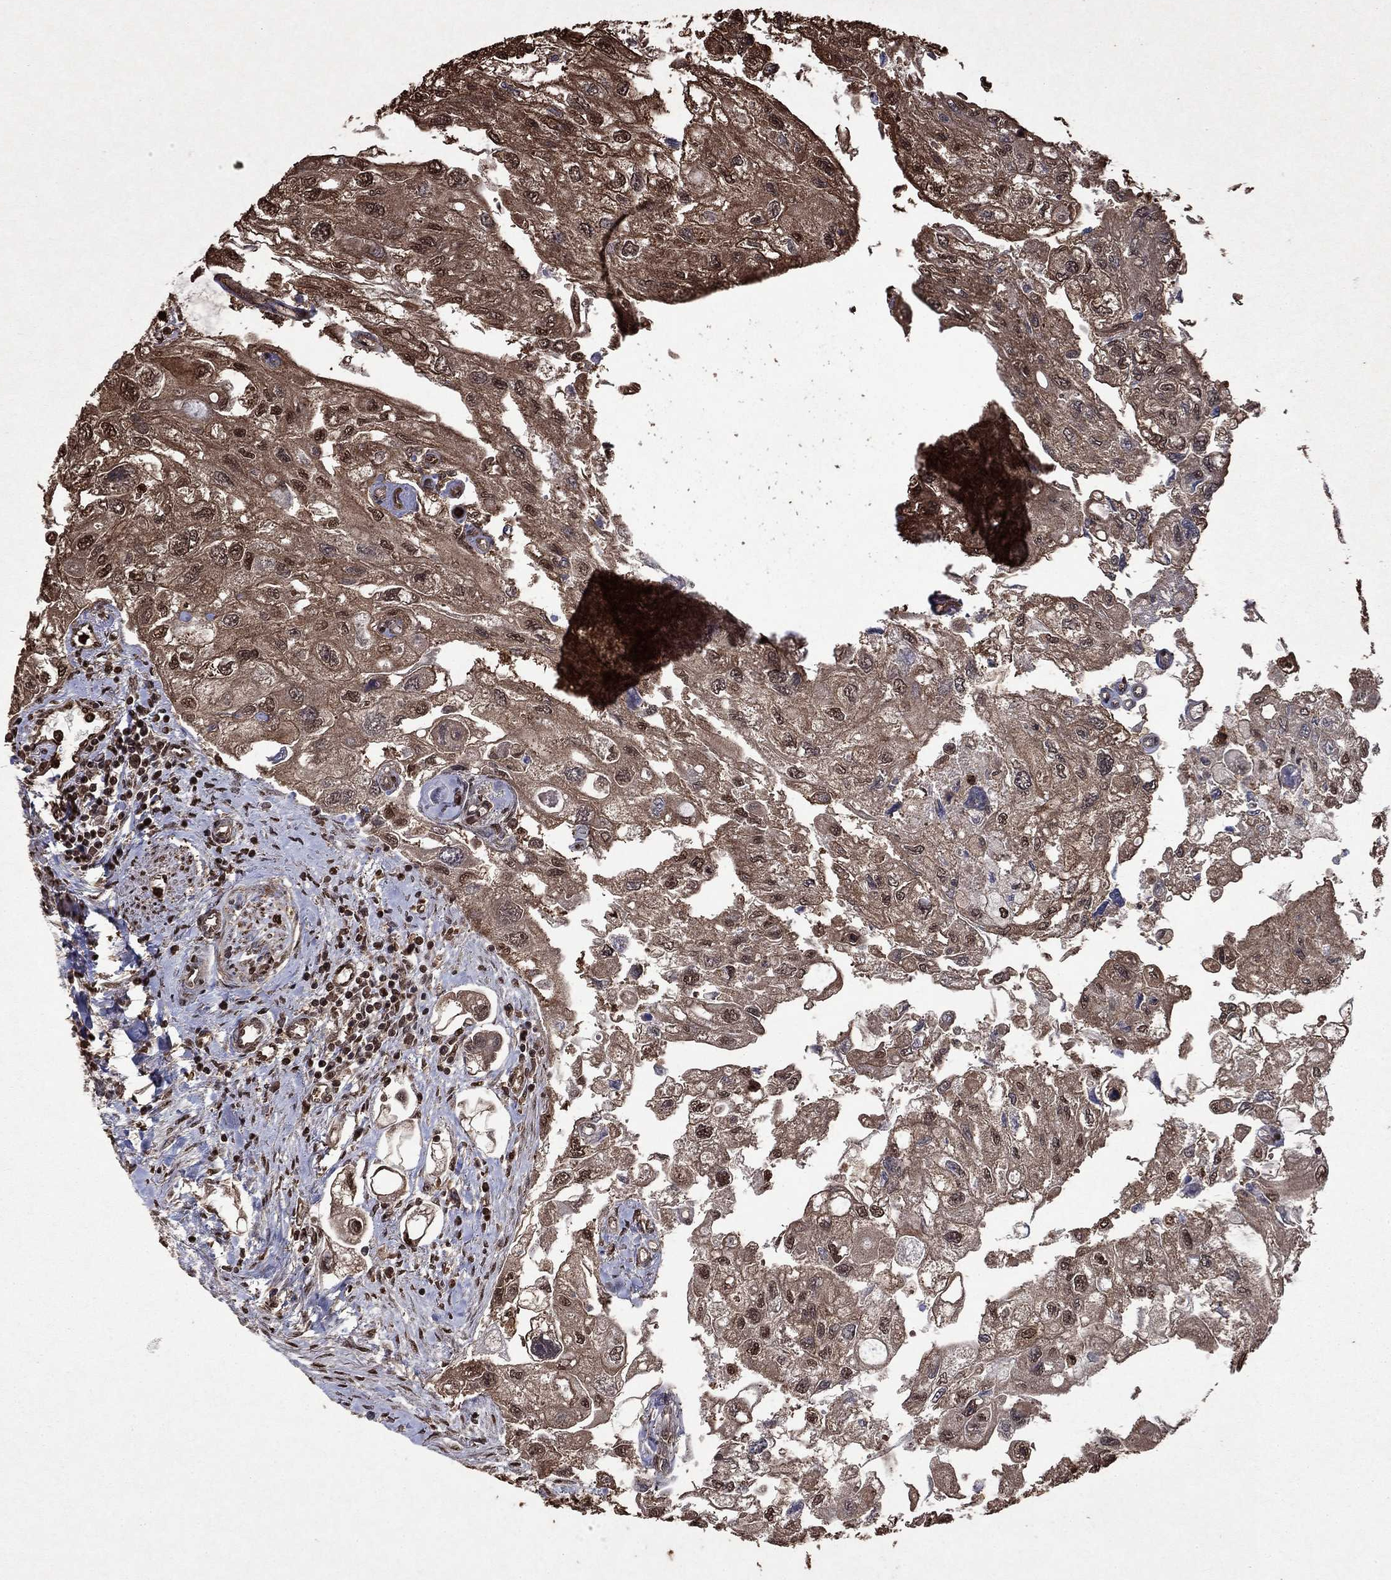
{"staining": {"intensity": "moderate", "quantity": "25%-75%", "location": "cytoplasmic/membranous,nuclear"}, "tissue": "urothelial cancer", "cell_type": "Tumor cells", "image_type": "cancer", "snomed": [{"axis": "morphology", "description": "Urothelial carcinoma, High grade"}, {"axis": "topography", "description": "Urinary bladder"}], "caption": "Immunohistochemistry histopathology image of neoplastic tissue: human urothelial cancer stained using immunohistochemistry (IHC) demonstrates medium levels of moderate protein expression localized specifically in the cytoplasmic/membranous and nuclear of tumor cells, appearing as a cytoplasmic/membranous and nuclear brown color.", "gene": "GAPDH", "patient": {"sex": "male", "age": 59}}